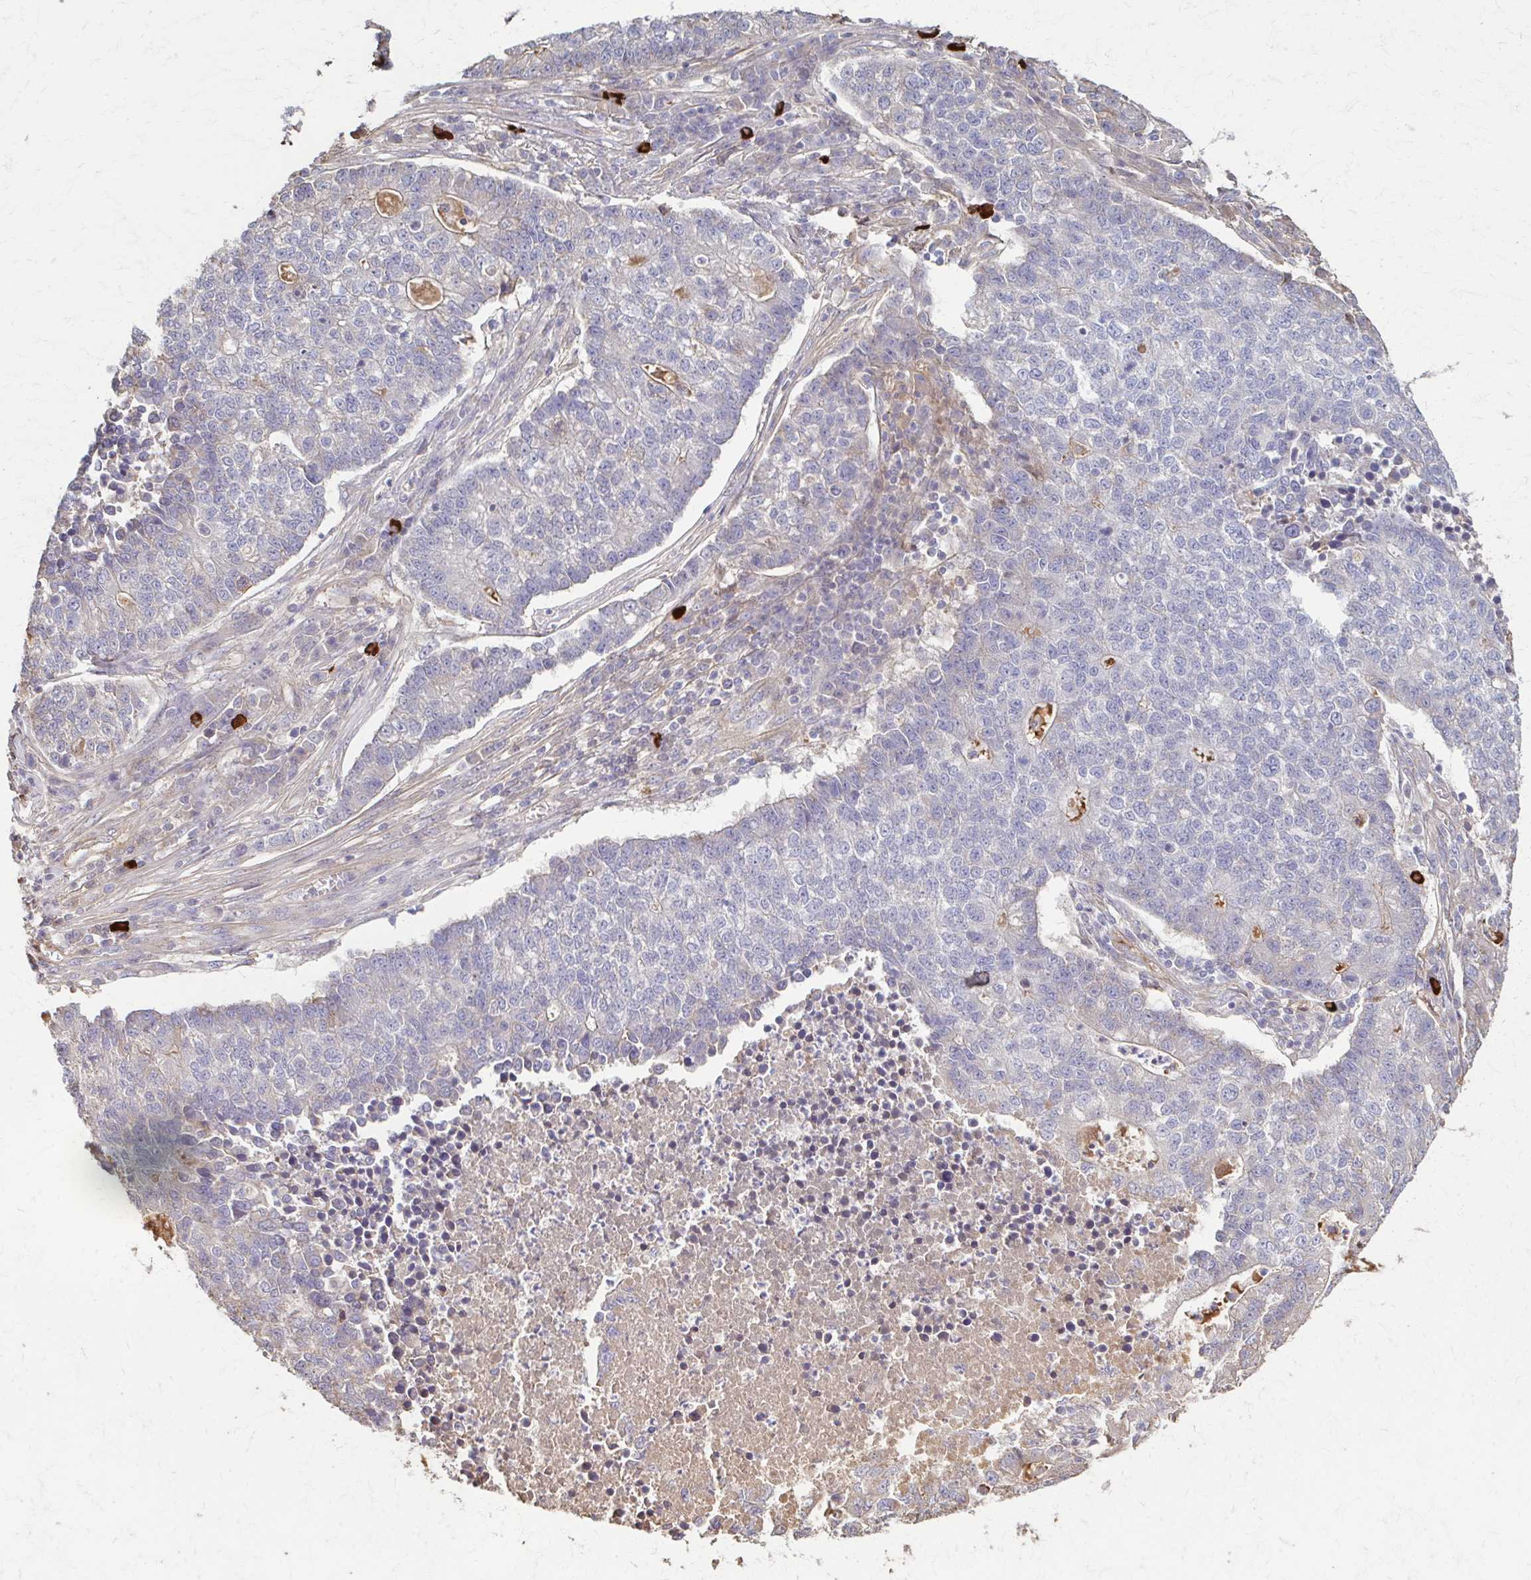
{"staining": {"intensity": "negative", "quantity": "none", "location": "none"}, "tissue": "lung cancer", "cell_type": "Tumor cells", "image_type": "cancer", "snomed": [{"axis": "morphology", "description": "Adenocarcinoma, NOS"}, {"axis": "topography", "description": "Lung"}], "caption": "Immunohistochemistry (IHC) of human adenocarcinoma (lung) displays no positivity in tumor cells.", "gene": "IL18BP", "patient": {"sex": "male", "age": 57}}